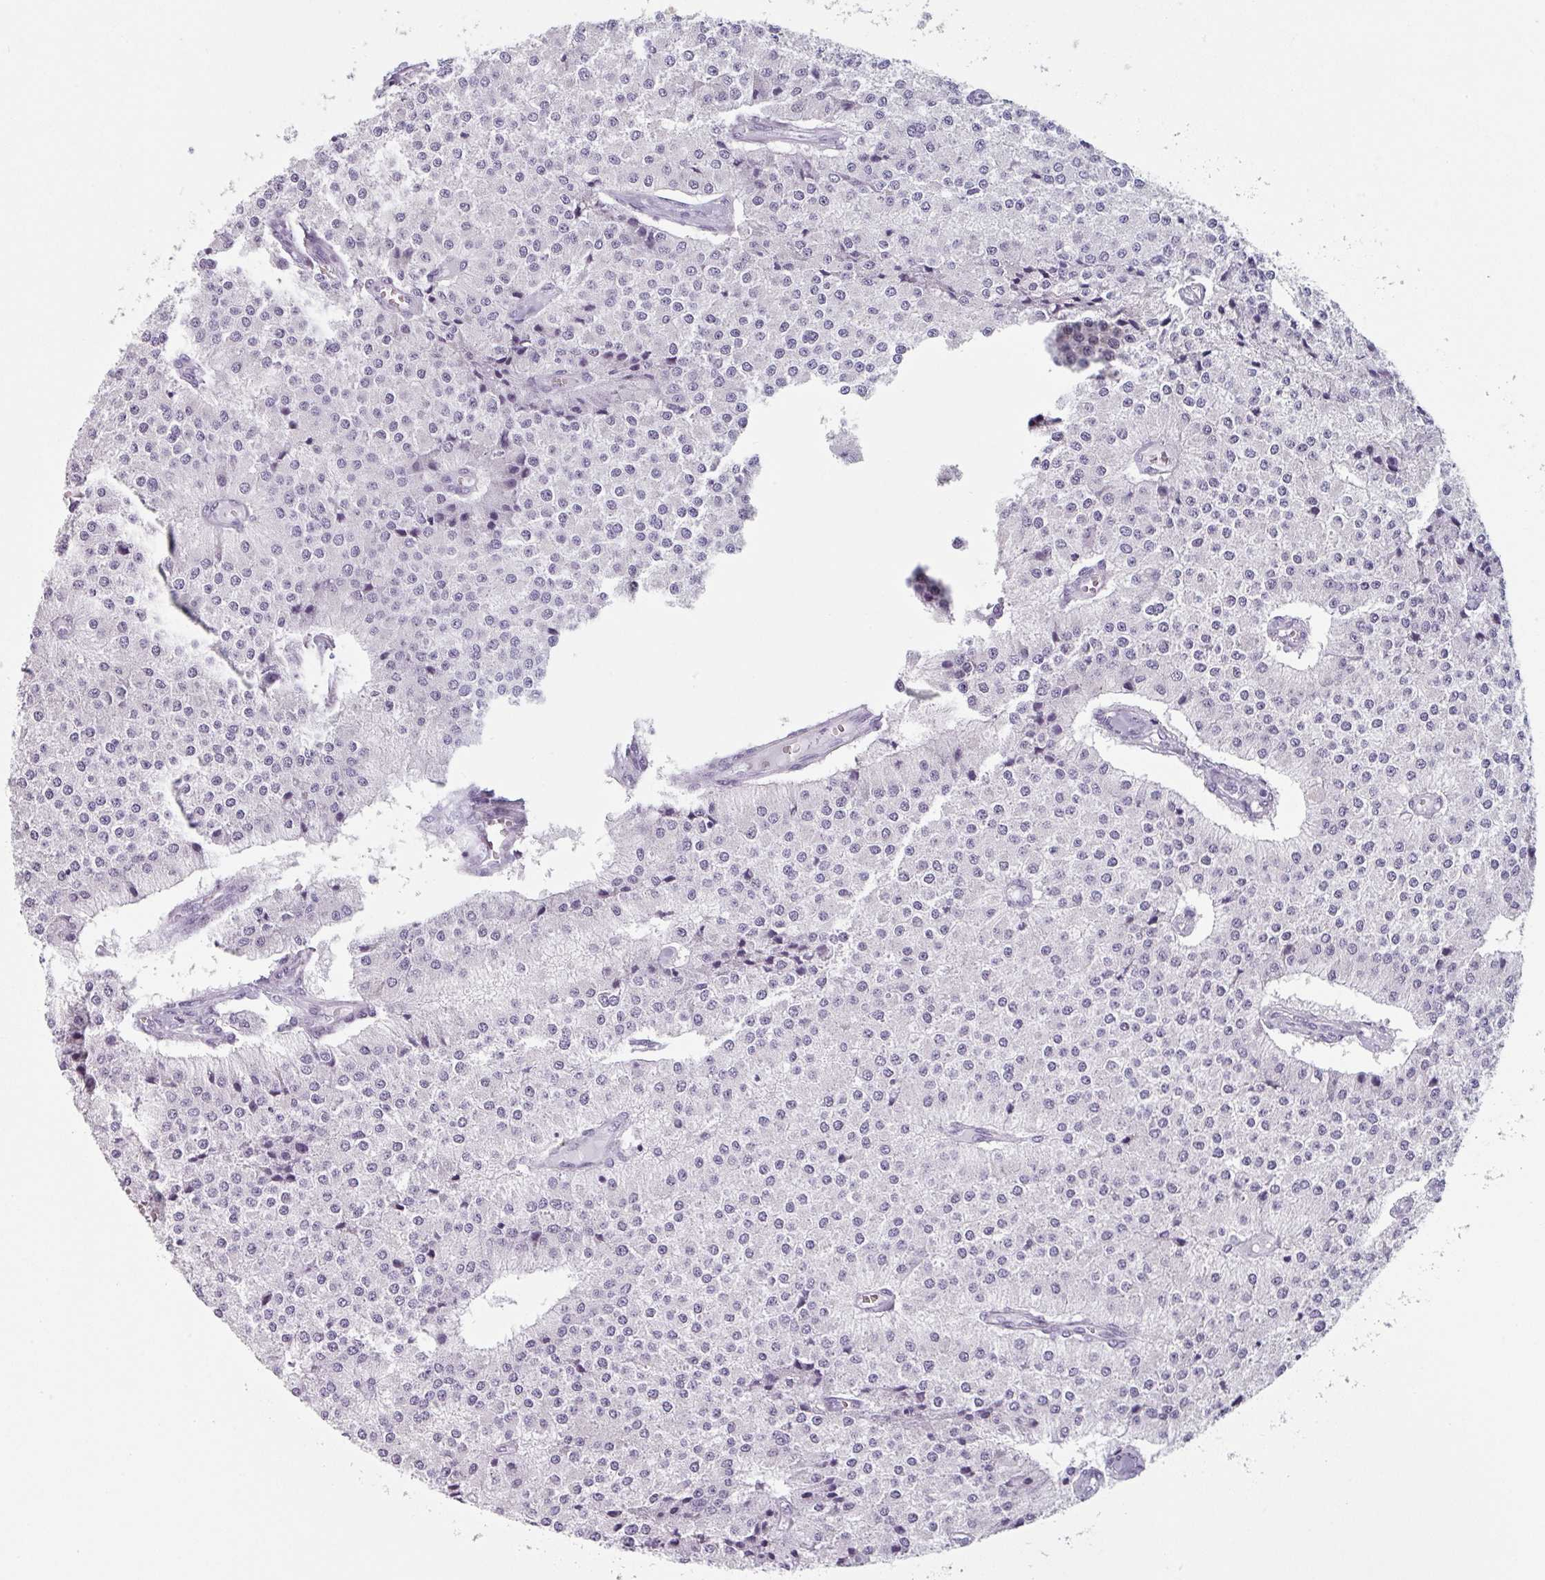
{"staining": {"intensity": "negative", "quantity": "none", "location": "none"}, "tissue": "carcinoid", "cell_type": "Tumor cells", "image_type": "cancer", "snomed": [{"axis": "morphology", "description": "Carcinoid, malignant, NOS"}, {"axis": "topography", "description": "Colon"}], "caption": "IHC of carcinoid reveals no expression in tumor cells.", "gene": "SFTPA1", "patient": {"sex": "female", "age": 52}}